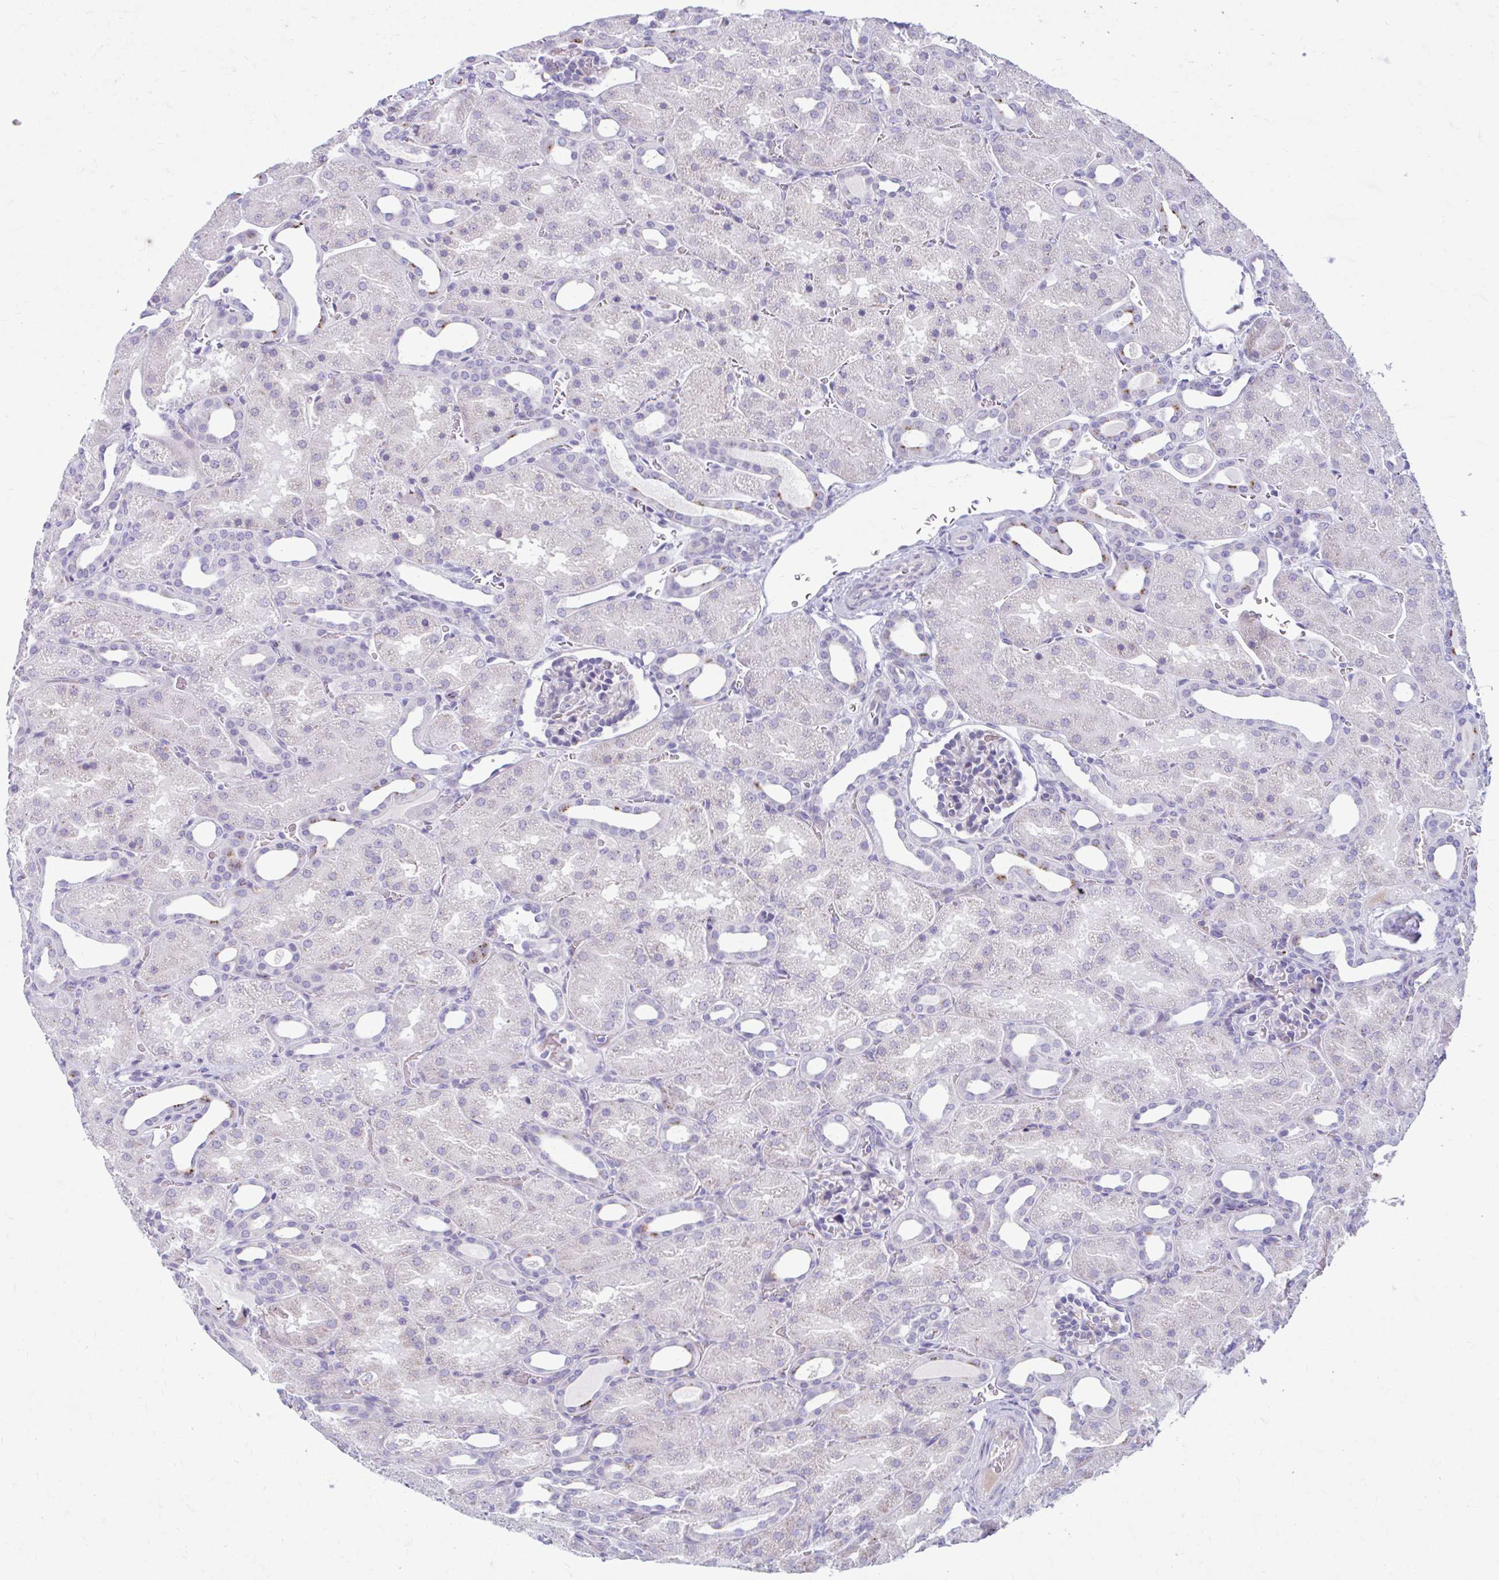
{"staining": {"intensity": "negative", "quantity": "none", "location": "none"}, "tissue": "kidney", "cell_type": "Cells in glomeruli", "image_type": "normal", "snomed": [{"axis": "morphology", "description": "Normal tissue, NOS"}, {"axis": "topography", "description": "Kidney"}], "caption": "This is an immunohistochemistry photomicrograph of unremarkable kidney. There is no expression in cells in glomeruli.", "gene": "C12orf71", "patient": {"sex": "male", "age": 2}}